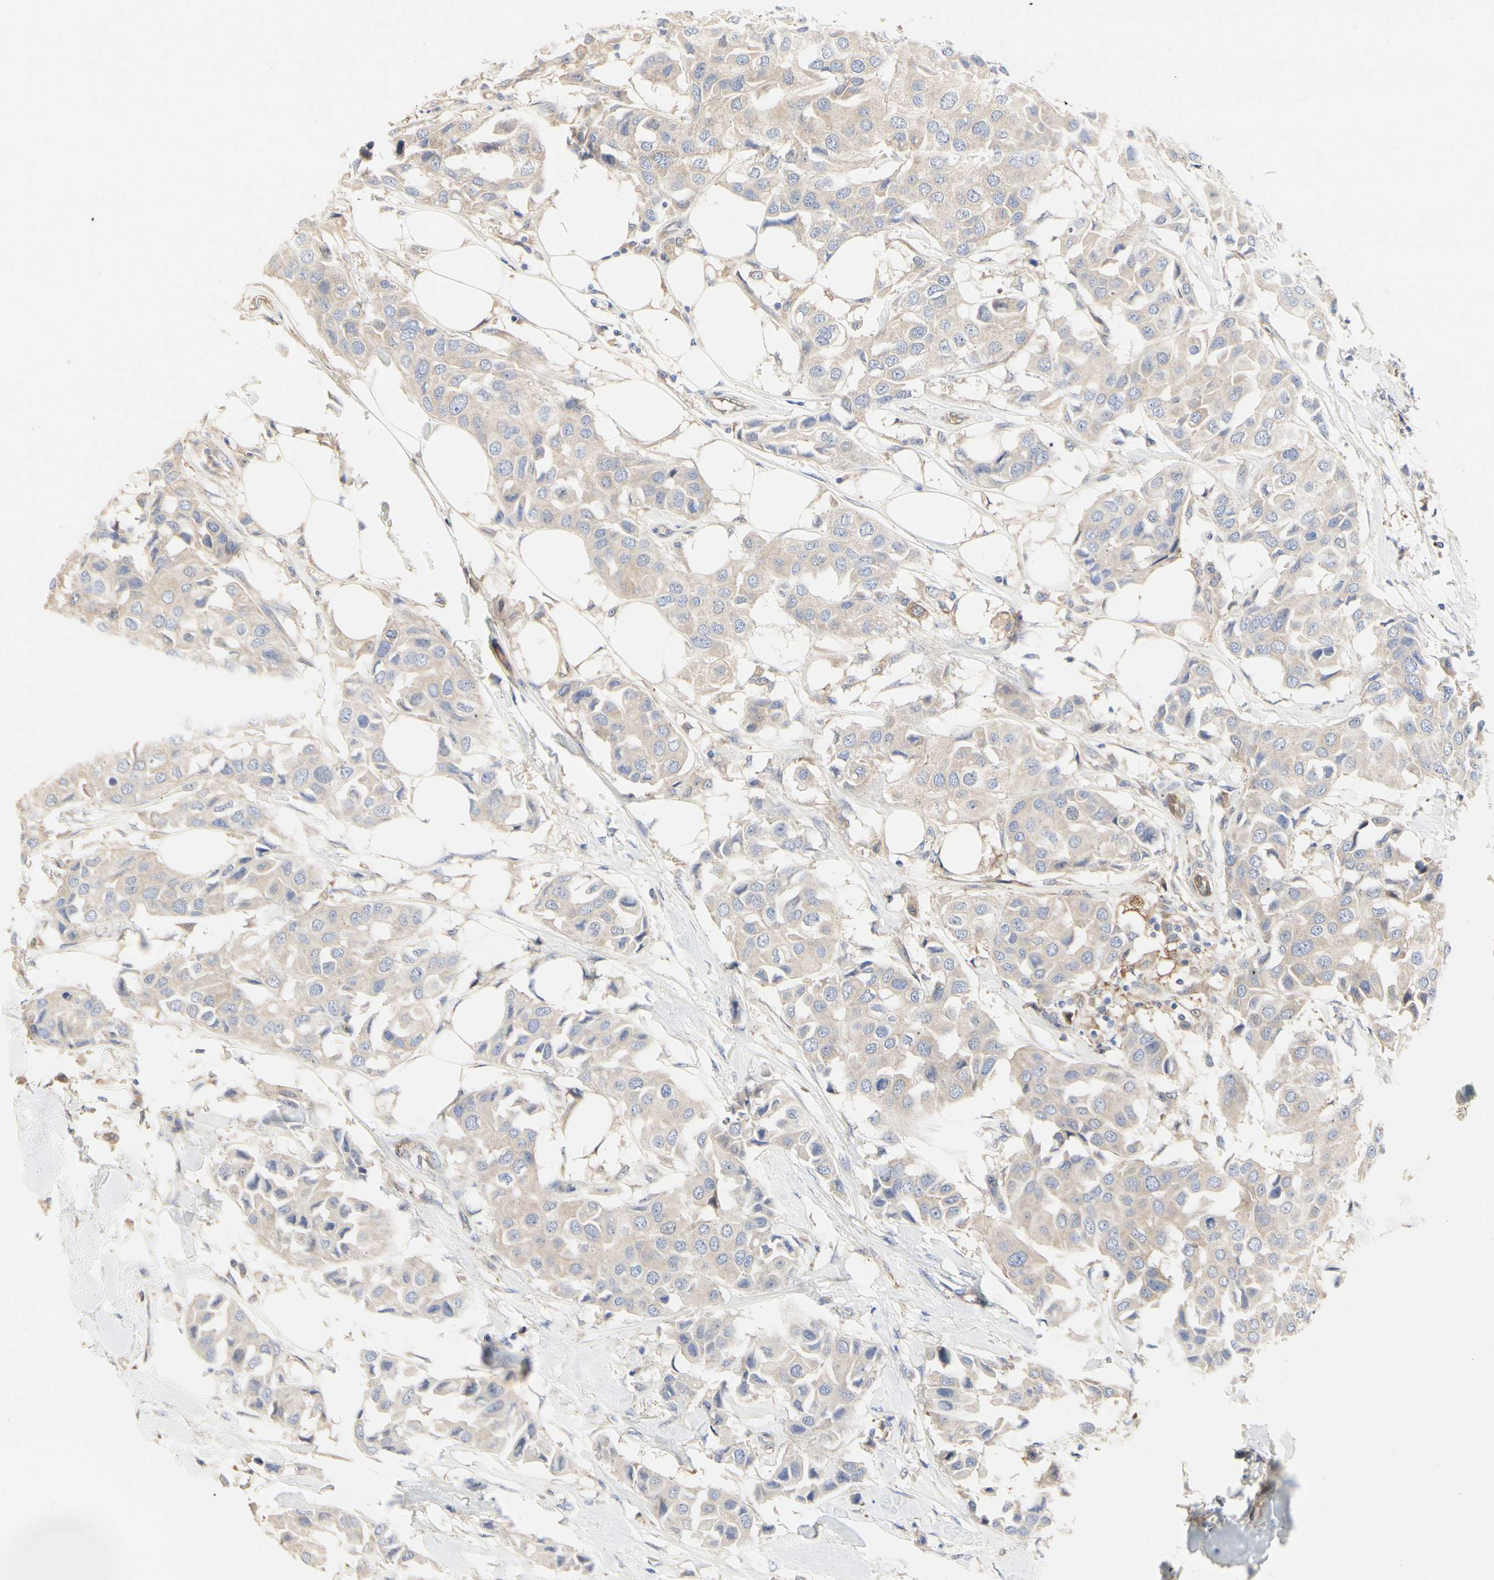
{"staining": {"intensity": "weak", "quantity": ">75%", "location": "cytoplasmic/membranous"}, "tissue": "breast cancer", "cell_type": "Tumor cells", "image_type": "cancer", "snomed": [{"axis": "morphology", "description": "Duct carcinoma"}, {"axis": "topography", "description": "Breast"}], "caption": "Weak cytoplasmic/membranous protein expression is identified in approximately >75% of tumor cells in breast cancer. The staining was performed using DAB (3,3'-diaminobenzidine), with brown indicating positive protein expression. Nuclei are stained blue with hematoxylin.", "gene": "C3orf52", "patient": {"sex": "female", "age": 80}}